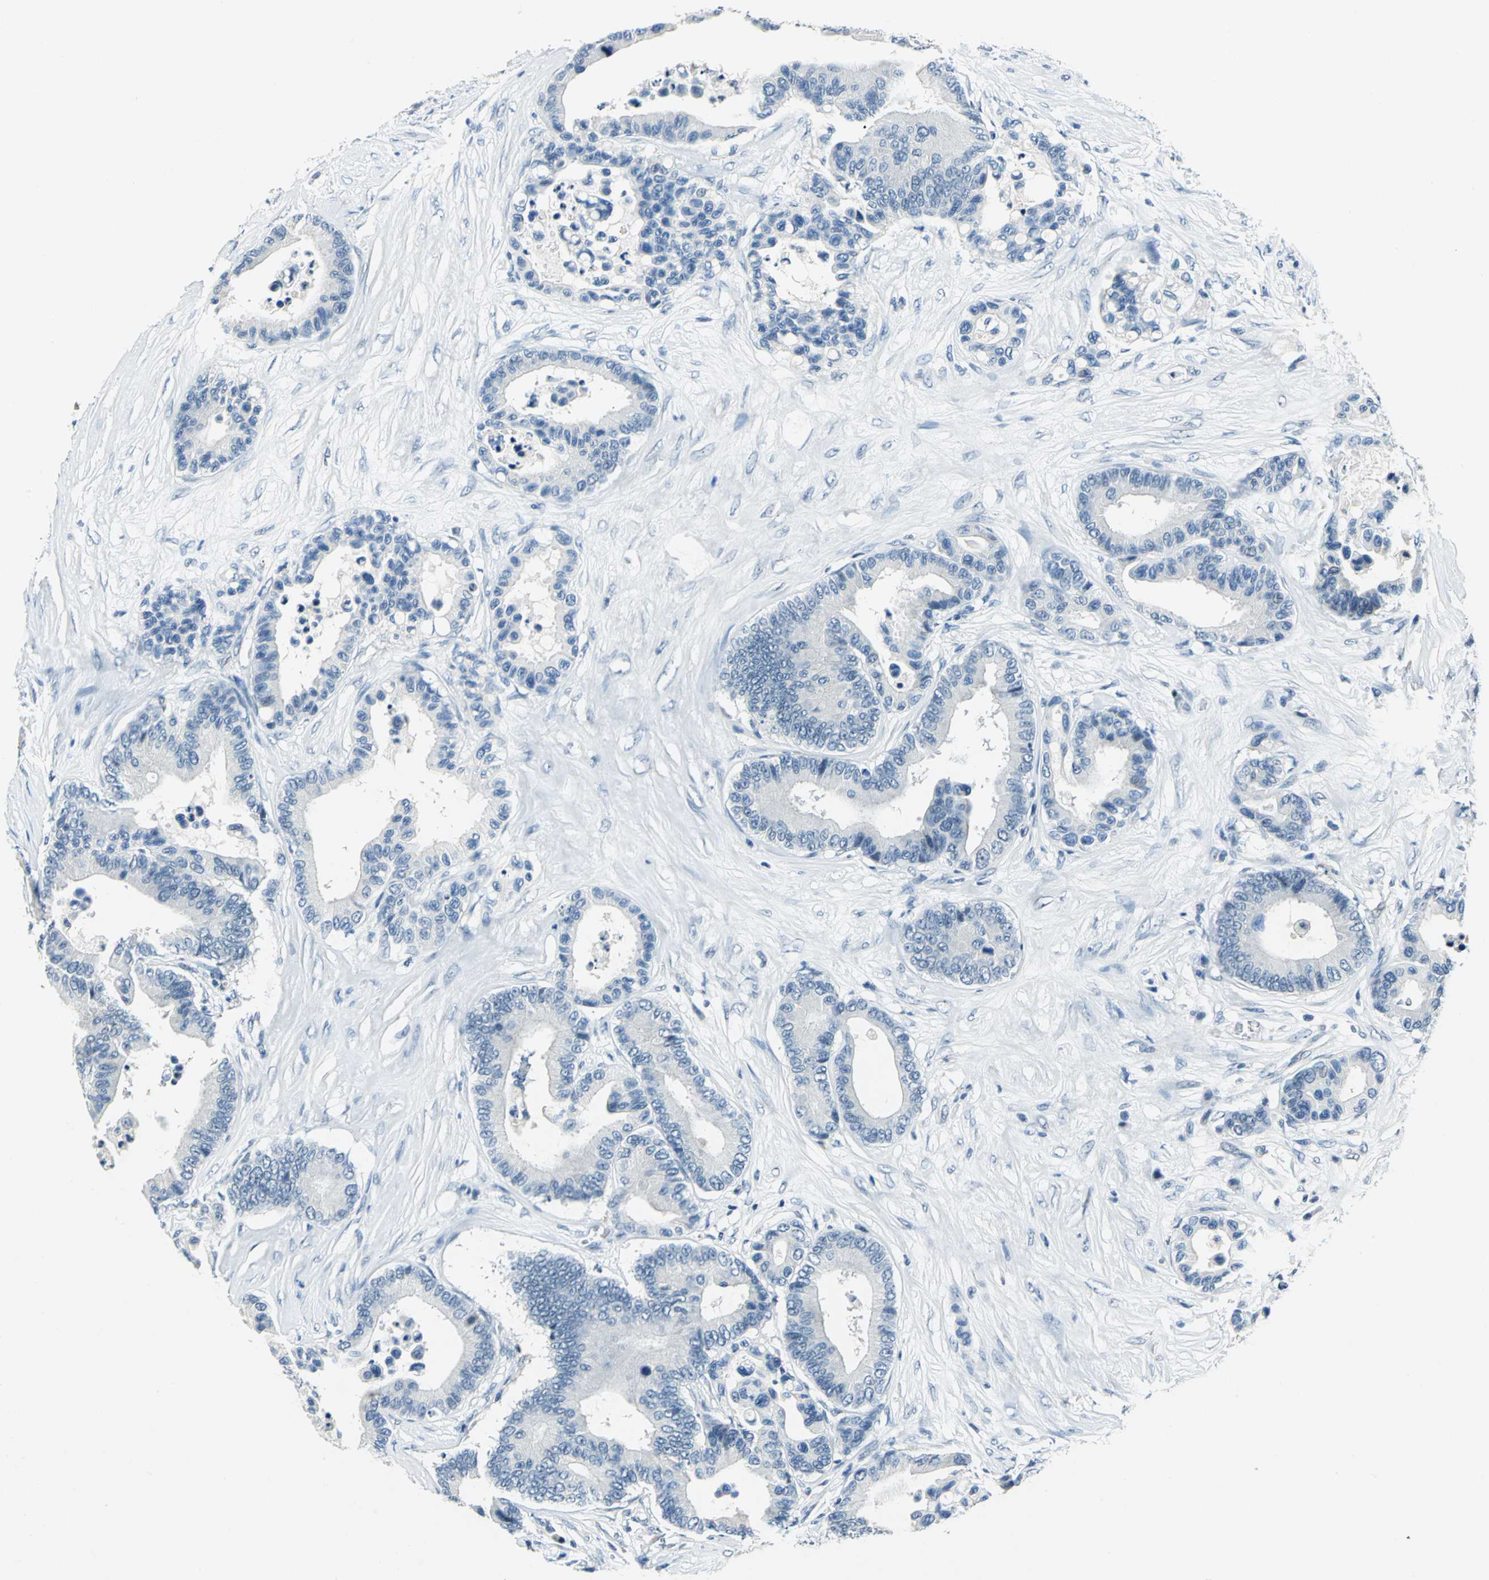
{"staining": {"intensity": "negative", "quantity": "none", "location": "none"}, "tissue": "colorectal cancer", "cell_type": "Tumor cells", "image_type": "cancer", "snomed": [{"axis": "morphology", "description": "Adenocarcinoma, NOS"}, {"axis": "topography", "description": "Colon"}], "caption": "The photomicrograph exhibits no staining of tumor cells in adenocarcinoma (colorectal). (Stains: DAB (3,3'-diaminobenzidine) immunohistochemistry with hematoxylin counter stain, Microscopy: brightfield microscopy at high magnification).", "gene": "RAD17", "patient": {"sex": "male", "age": 82}}